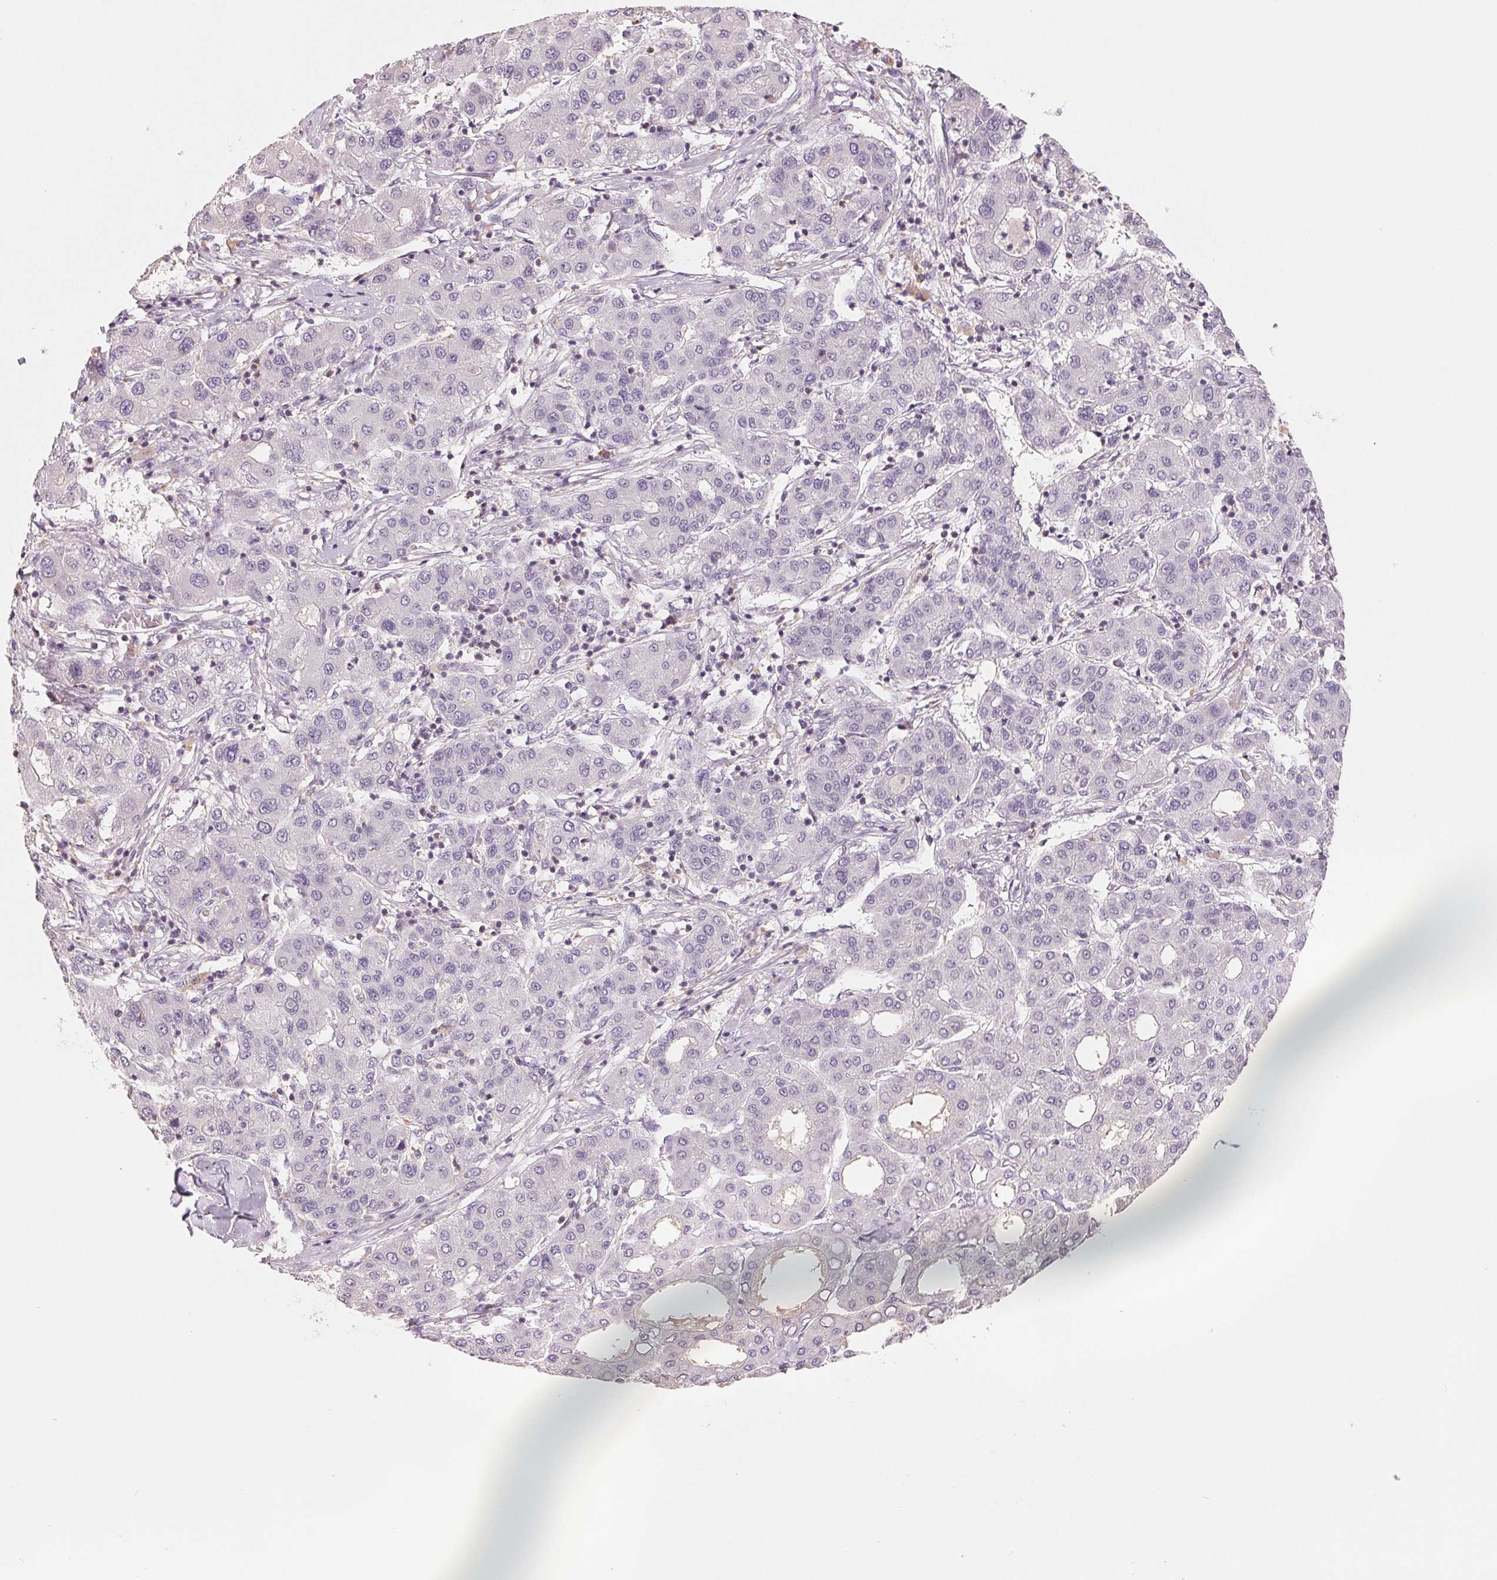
{"staining": {"intensity": "negative", "quantity": "none", "location": "none"}, "tissue": "liver cancer", "cell_type": "Tumor cells", "image_type": "cancer", "snomed": [{"axis": "morphology", "description": "Carcinoma, Hepatocellular, NOS"}, {"axis": "topography", "description": "Liver"}], "caption": "Tumor cells show no significant positivity in hepatocellular carcinoma (liver). (DAB immunohistochemistry with hematoxylin counter stain).", "gene": "VTCN1", "patient": {"sex": "male", "age": 65}}